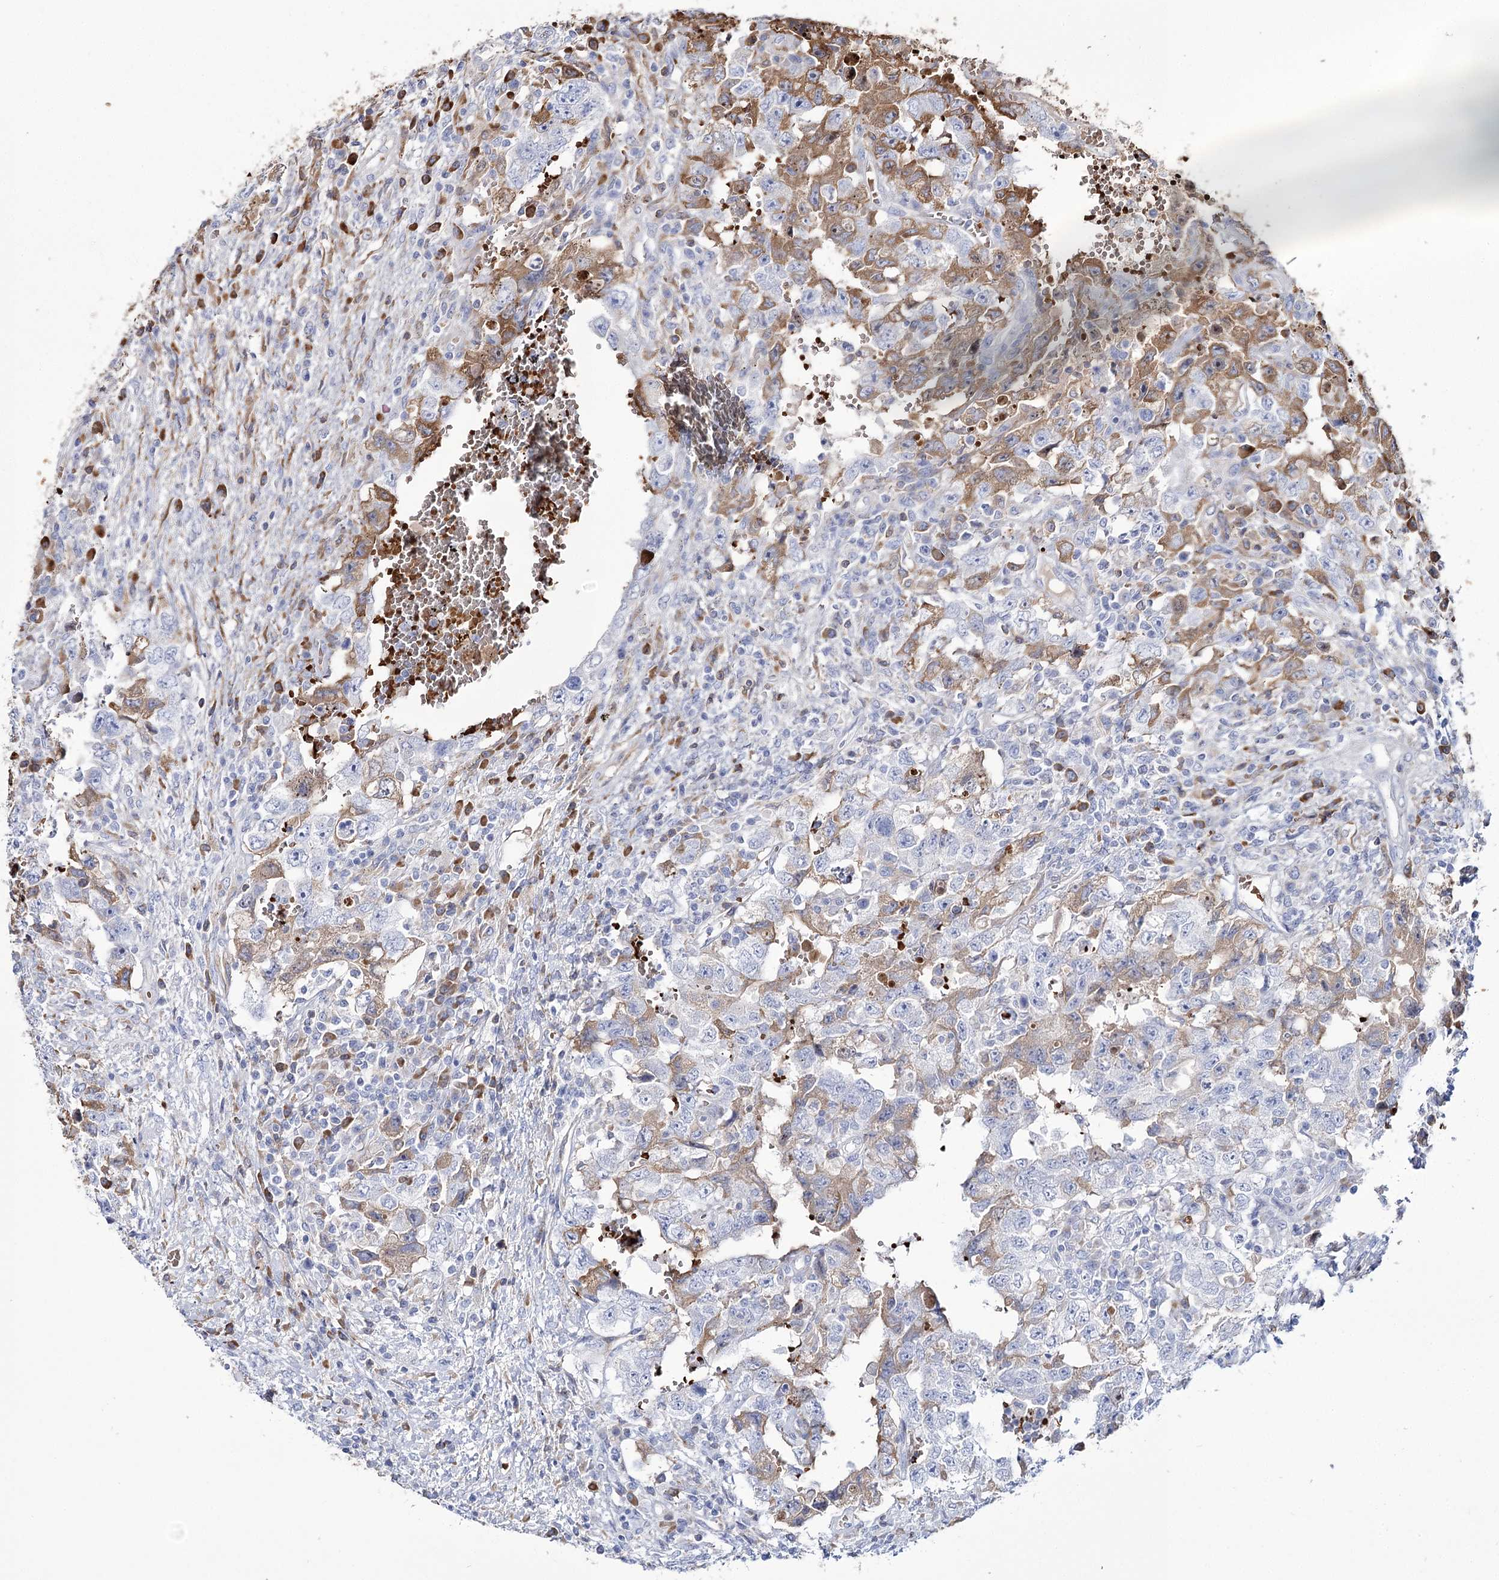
{"staining": {"intensity": "moderate", "quantity": "<25%", "location": "cytoplasmic/membranous"}, "tissue": "testis cancer", "cell_type": "Tumor cells", "image_type": "cancer", "snomed": [{"axis": "morphology", "description": "Carcinoma, Embryonal, NOS"}, {"axis": "topography", "description": "Testis"}], "caption": "Immunohistochemistry micrograph of testis cancer stained for a protein (brown), which displays low levels of moderate cytoplasmic/membranous expression in about <25% of tumor cells.", "gene": "GBF1", "patient": {"sex": "male", "age": 26}}